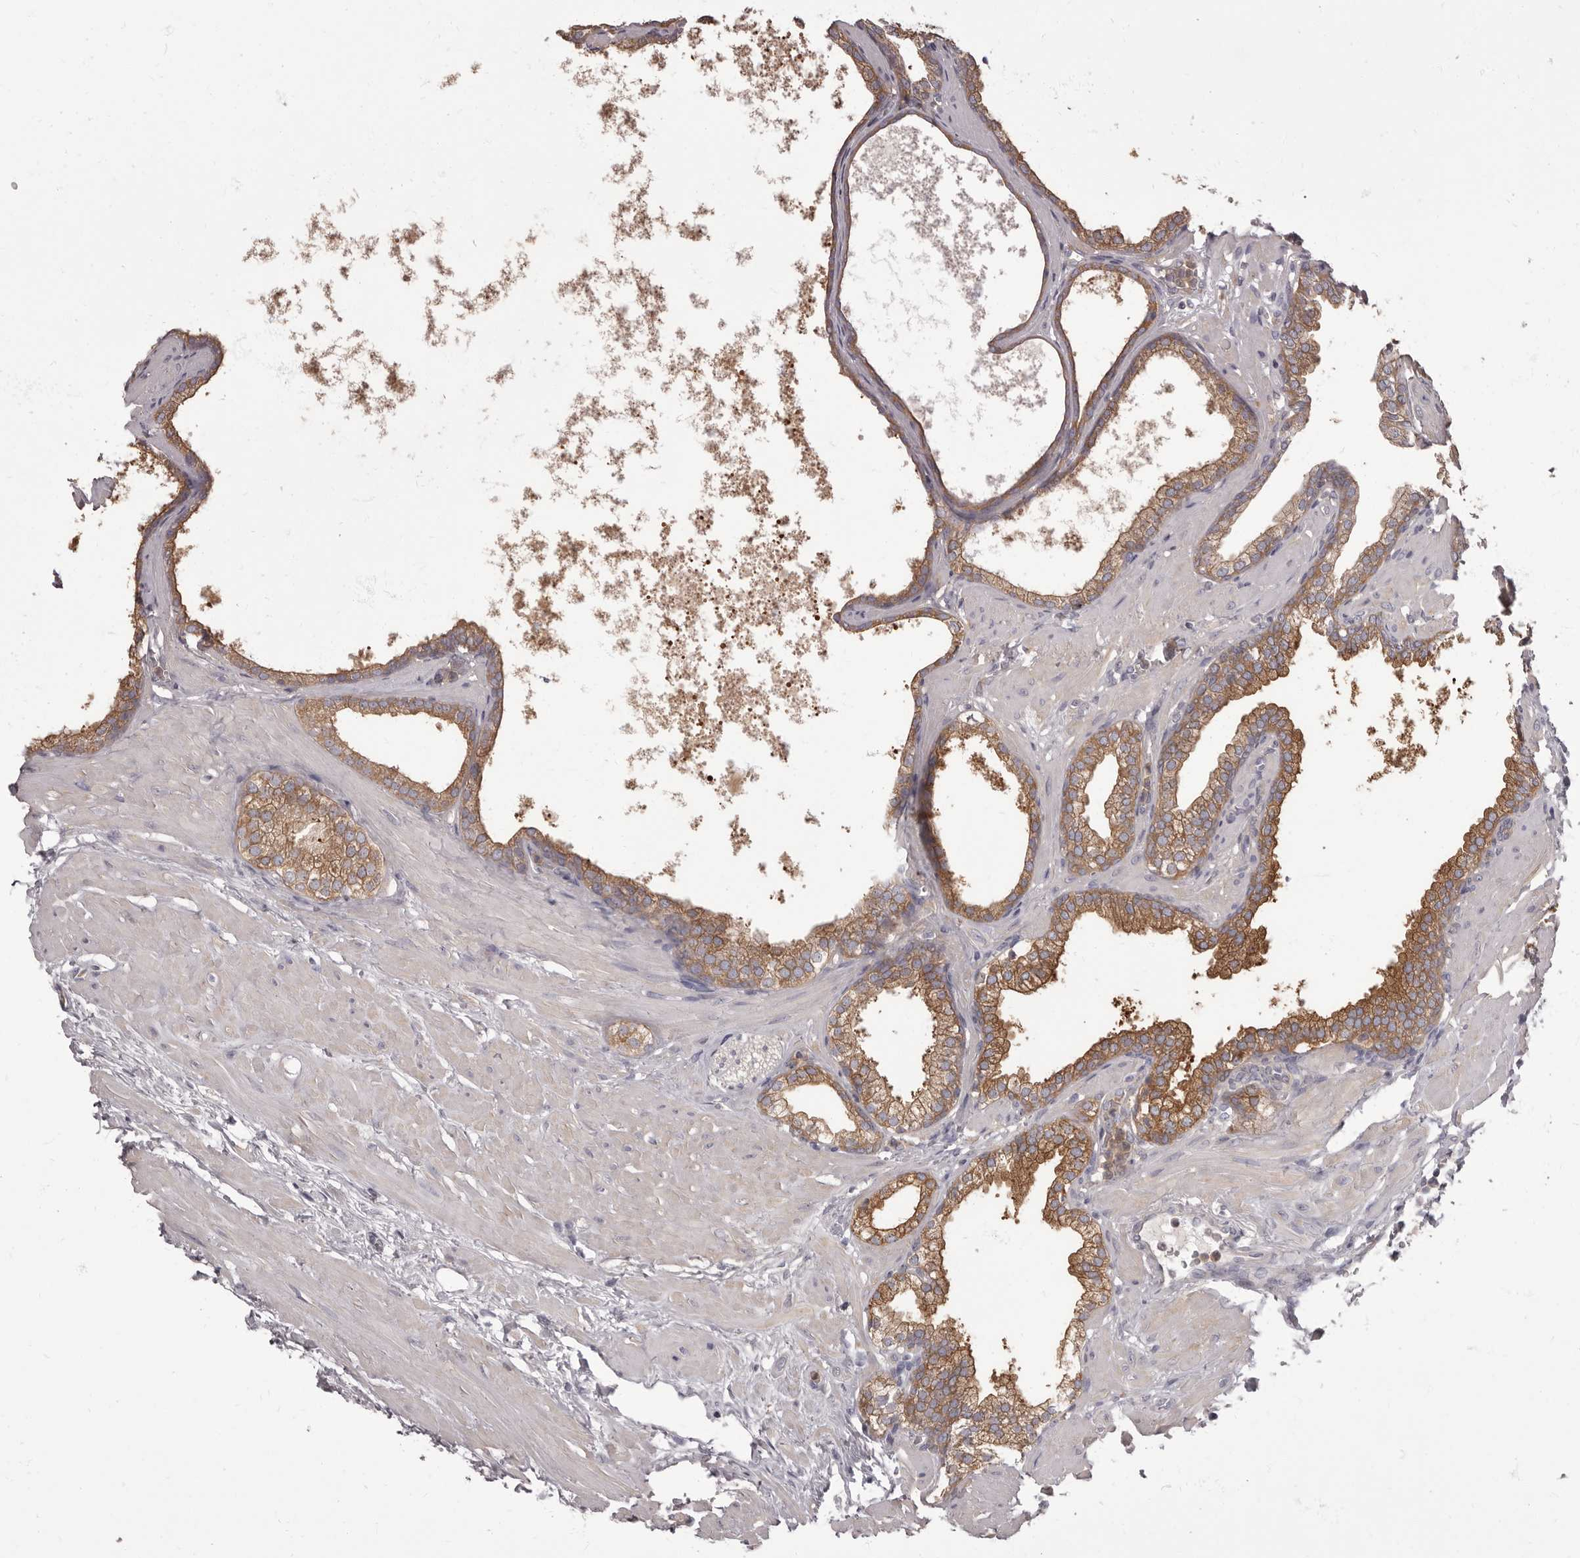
{"staining": {"intensity": "moderate", "quantity": ">75%", "location": "cytoplasmic/membranous"}, "tissue": "prostate", "cell_type": "Glandular cells", "image_type": "normal", "snomed": [{"axis": "morphology", "description": "Normal tissue, NOS"}, {"axis": "morphology", "description": "Urothelial carcinoma, Low grade"}, {"axis": "topography", "description": "Urinary bladder"}, {"axis": "topography", "description": "Prostate"}], "caption": "A medium amount of moderate cytoplasmic/membranous positivity is seen in about >75% of glandular cells in benign prostate. Immunohistochemistry (ihc) stains the protein of interest in brown and the nuclei are stained blue.", "gene": "APEH", "patient": {"sex": "male", "age": 60}}